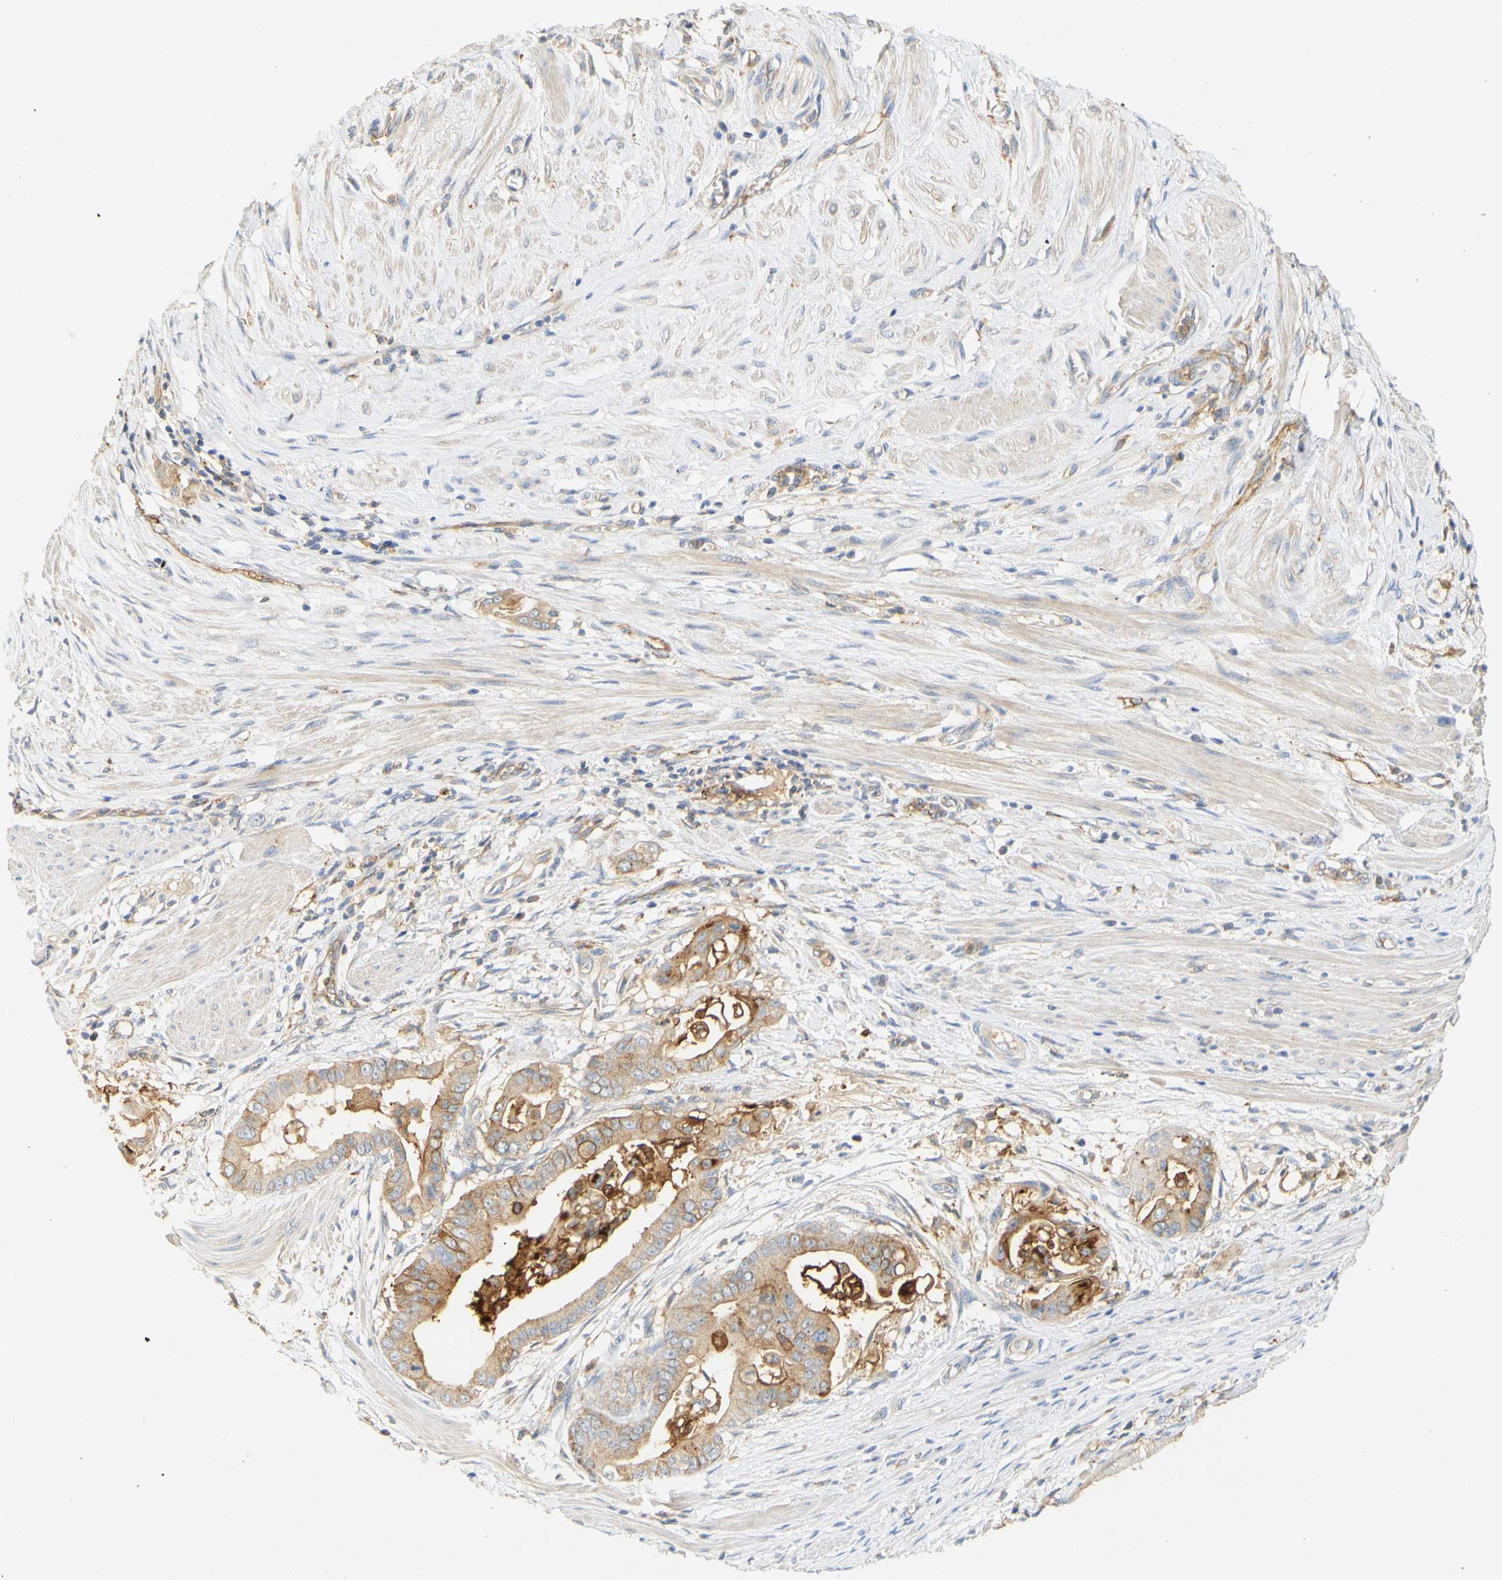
{"staining": {"intensity": "moderate", "quantity": "25%-75%", "location": "cytoplasmic/membranous"}, "tissue": "pancreatic cancer", "cell_type": "Tumor cells", "image_type": "cancer", "snomed": [{"axis": "morphology", "description": "Adenocarcinoma, NOS"}, {"axis": "topography", "description": "Pancreas"}], "caption": "Moderate cytoplasmic/membranous protein staining is seen in about 25%-75% of tumor cells in pancreatic adenocarcinoma.", "gene": "PCDH7", "patient": {"sex": "female", "age": 75}}